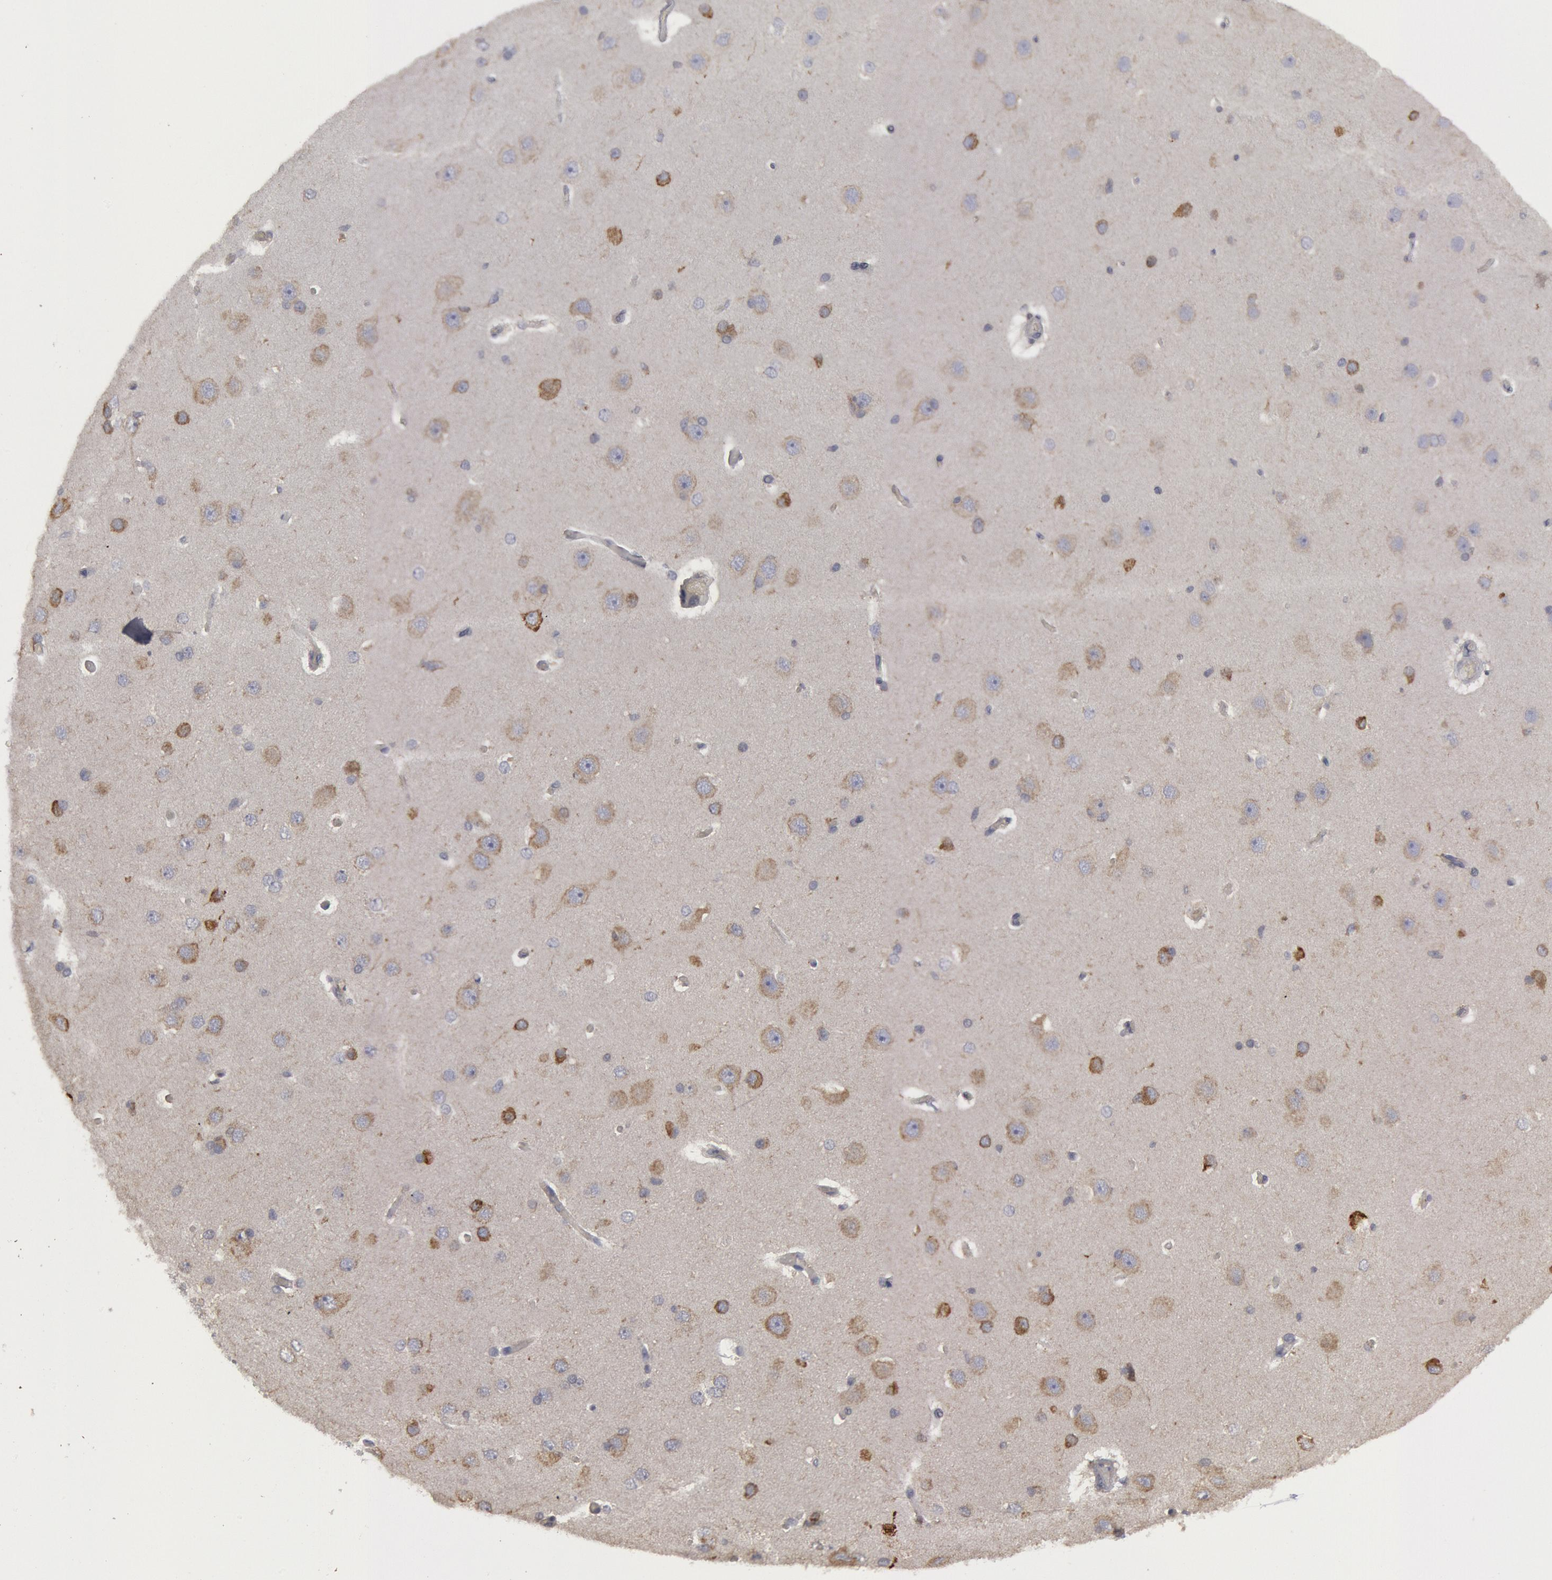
{"staining": {"intensity": "negative", "quantity": "none", "location": "none"}, "tissue": "cerebral cortex", "cell_type": "Endothelial cells", "image_type": "normal", "snomed": [{"axis": "morphology", "description": "Normal tissue, NOS"}, {"axis": "topography", "description": "Cerebral cortex"}], "caption": "The immunohistochemistry (IHC) micrograph has no significant positivity in endothelial cells of cerebral cortex. (DAB (3,3'-diaminobenzidine) immunohistochemistry with hematoxylin counter stain).", "gene": "OSBPL8", "patient": {"sex": "female", "age": 45}}